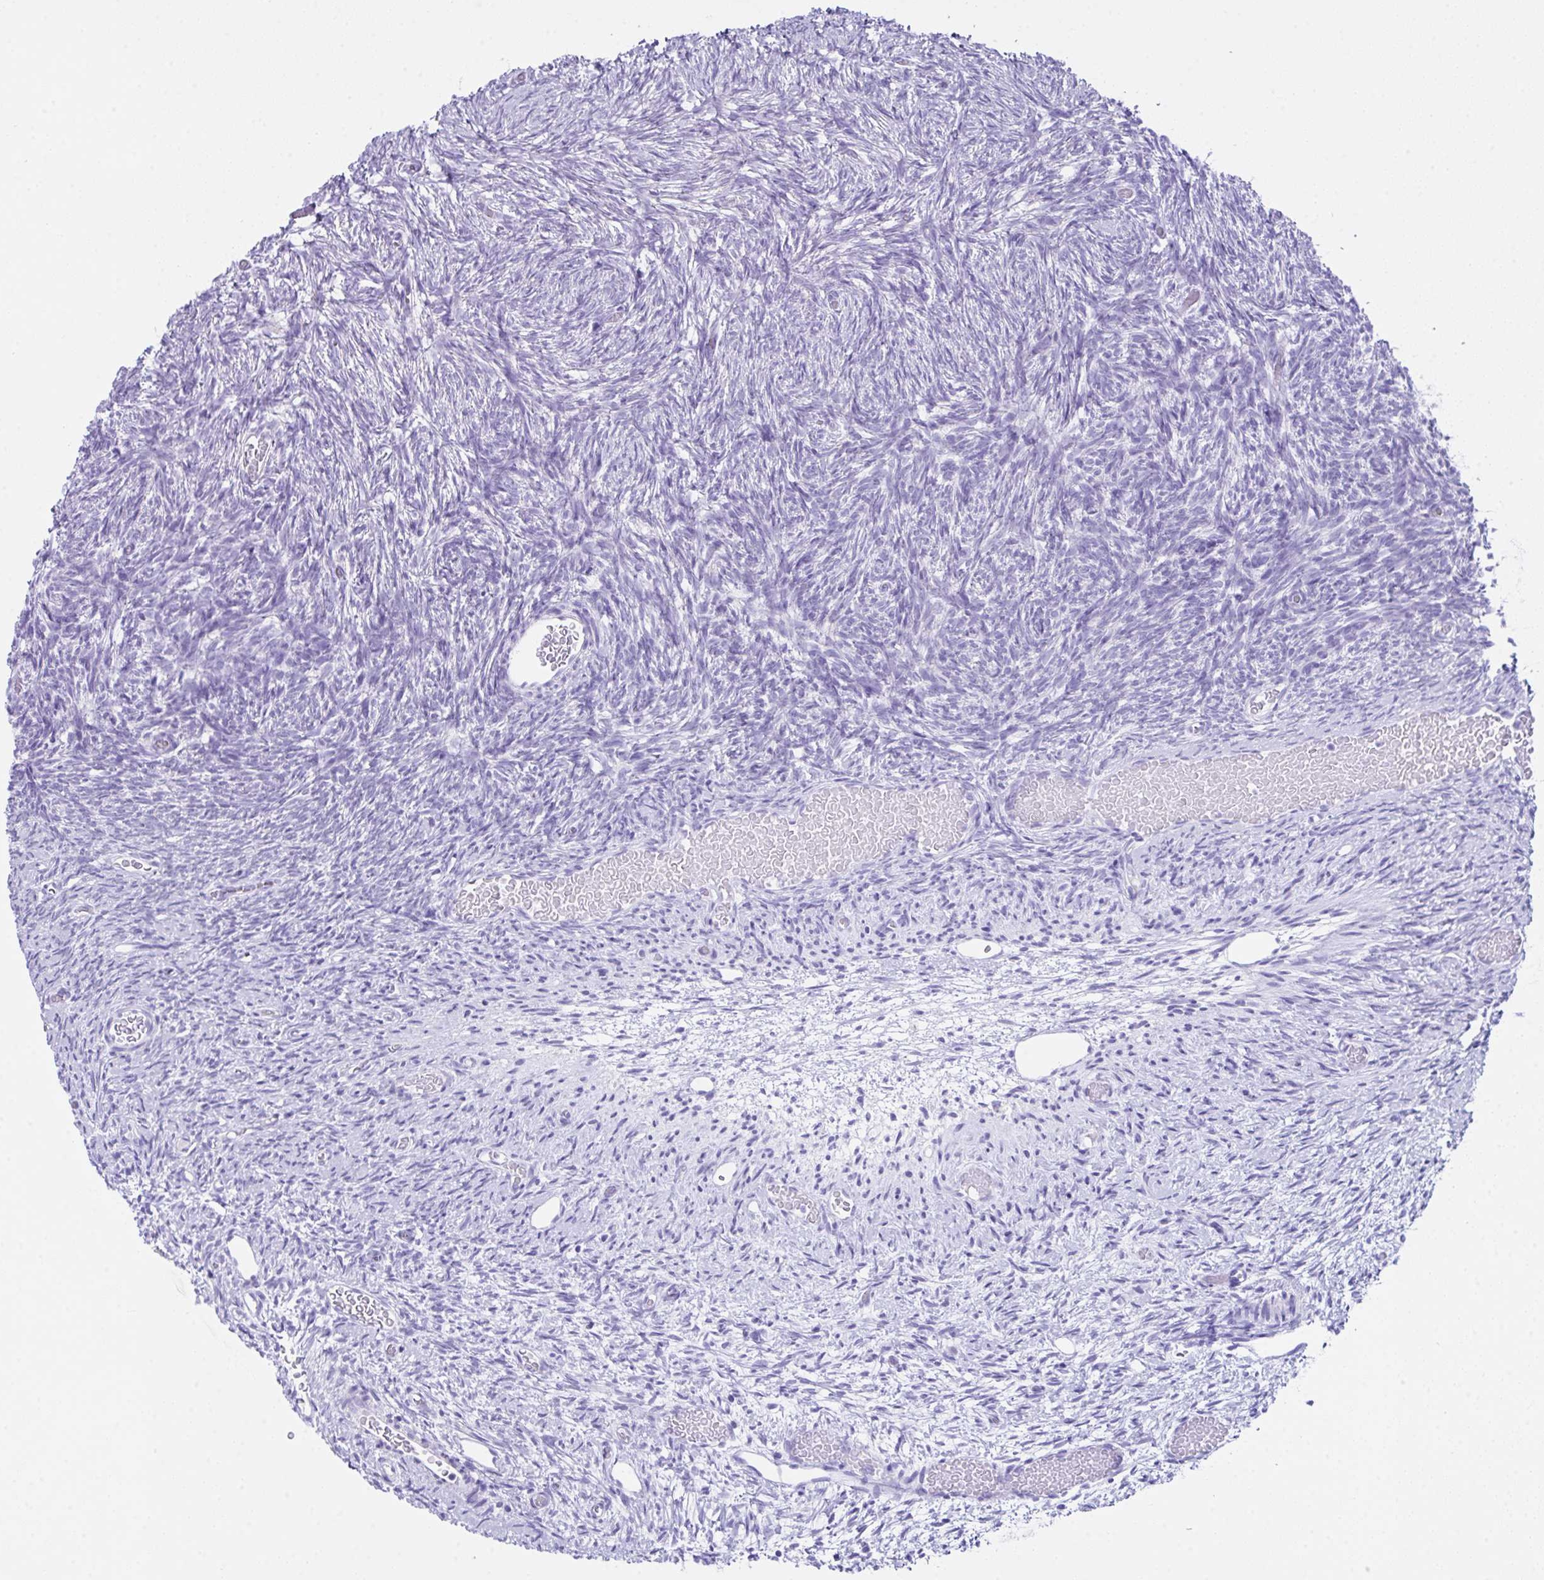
{"staining": {"intensity": "negative", "quantity": "none", "location": "none"}, "tissue": "ovary", "cell_type": "Follicle cells", "image_type": "normal", "snomed": [{"axis": "morphology", "description": "Normal tissue, NOS"}, {"axis": "topography", "description": "Ovary"}], "caption": "A photomicrograph of ovary stained for a protein exhibits no brown staining in follicle cells.", "gene": "LGALS4", "patient": {"sex": "female", "age": 39}}